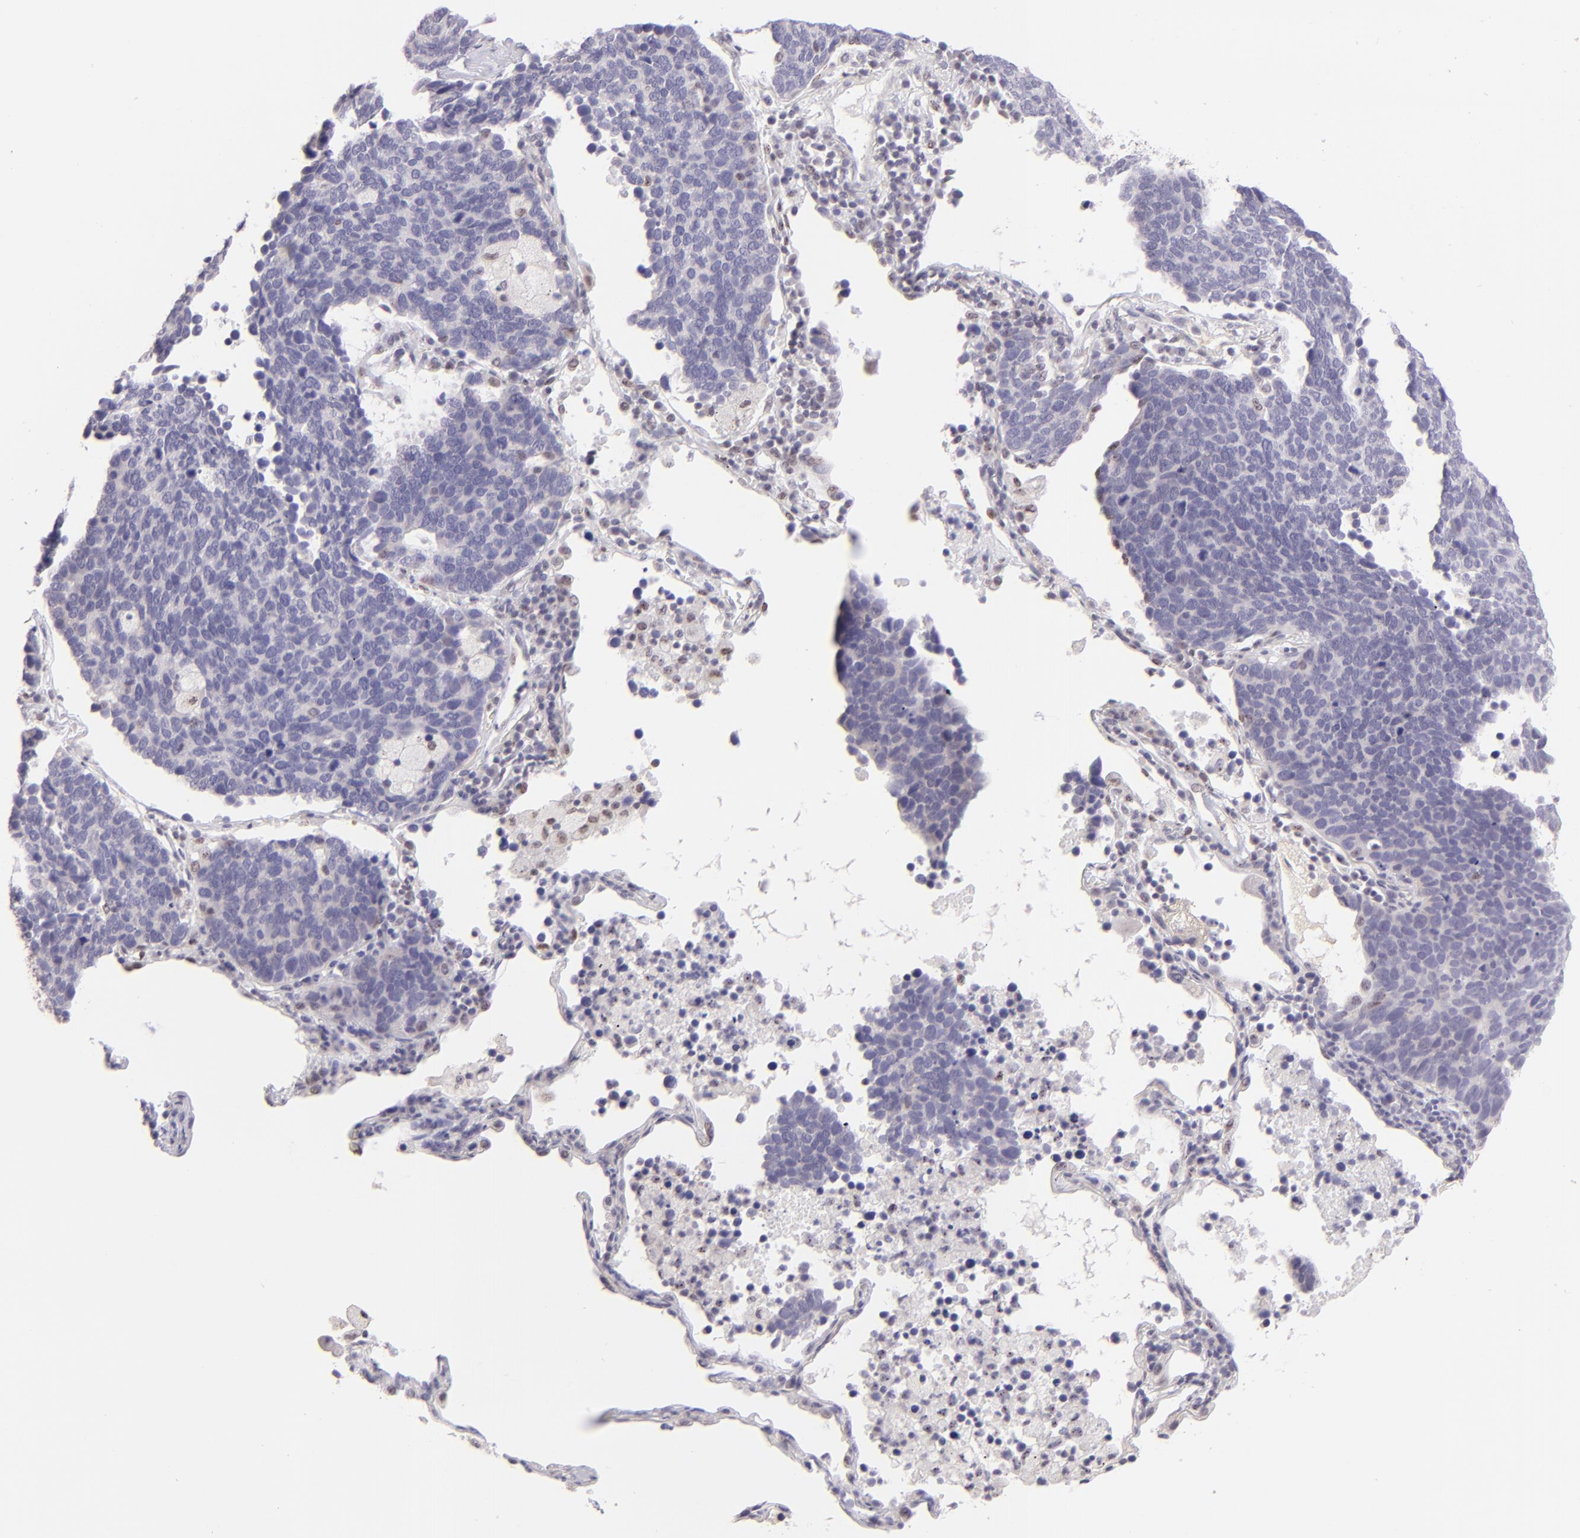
{"staining": {"intensity": "negative", "quantity": "none", "location": "none"}, "tissue": "lung cancer", "cell_type": "Tumor cells", "image_type": "cancer", "snomed": [{"axis": "morphology", "description": "Neoplasm, malignant, NOS"}, {"axis": "topography", "description": "Lung"}], "caption": "Lung cancer (neoplasm (malignant)) was stained to show a protein in brown. There is no significant expression in tumor cells. Brightfield microscopy of IHC stained with DAB (brown) and hematoxylin (blue), captured at high magnification.", "gene": "MAGEA1", "patient": {"sex": "female", "age": 75}}